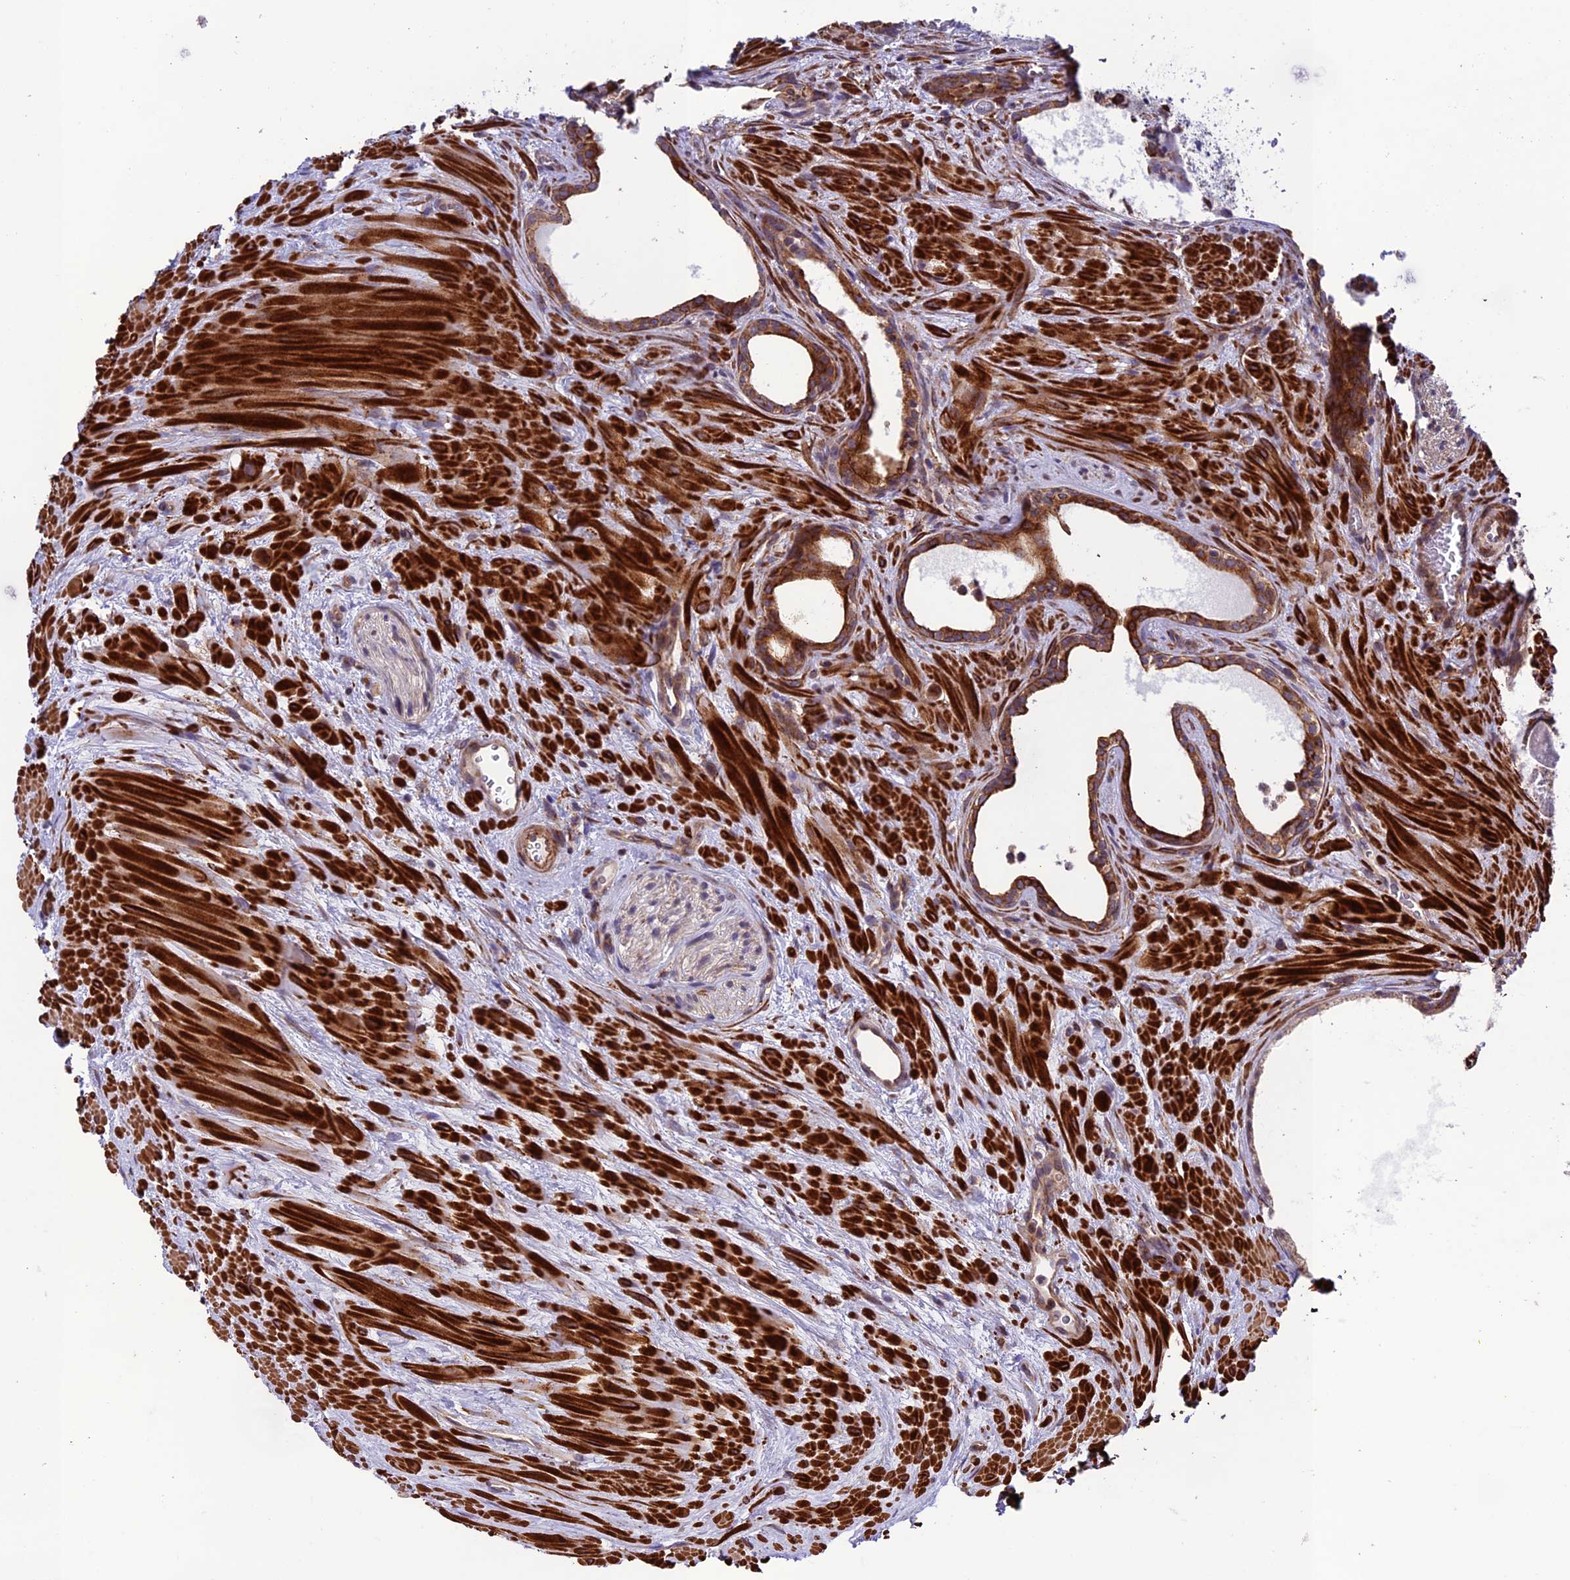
{"staining": {"intensity": "moderate", "quantity": ">75%", "location": "cytoplasmic/membranous"}, "tissue": "prostate cancer", "cell_type": "Tumor cells", "image_type": "cancer", "snomed": [{"axis": "morphology", "description": "Adenocarcinoma, Low grade"}, {"axis": "topography", "description": "Prostate"}], "caption": "Human prostate cancer stained with a brown dye demonstrates moderate cytoplasmic/membranous positive positivity in about >75% of tumor cells.", "gene": "TNIP3", "patient": {"sex": "male", "age": 69}}